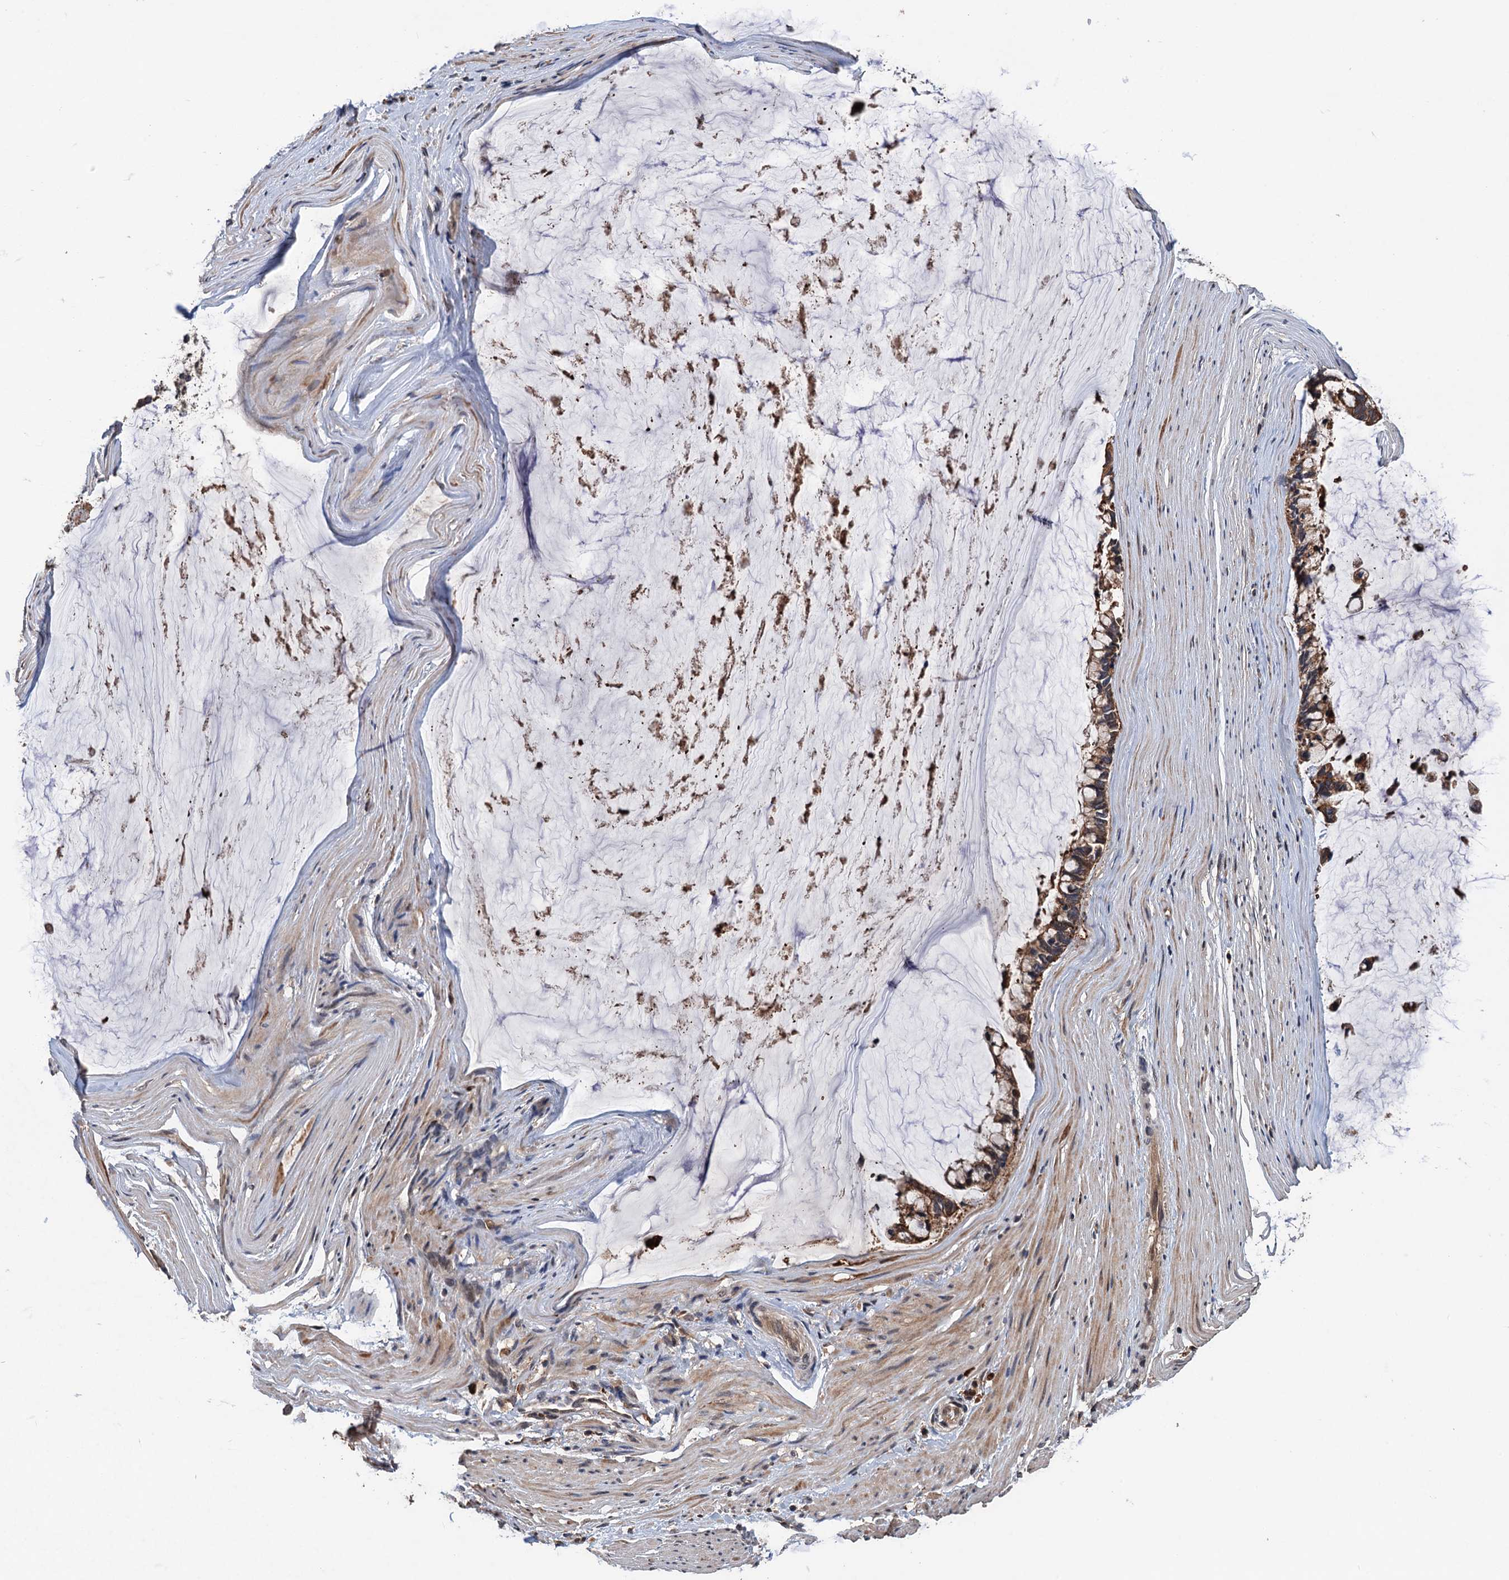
{"staining": {"intensity": "moderate", "quantity": ">75%", "location": "cytoplasmic/membranous"}, "tissue": "ovarian cancer", "cell_type": "Tumor cells", "image_type": "cancer", "snomed": [{"axis": "morphology", "description": "Cystadenocarcinoma, mucinous, NOS"}, {"axis": "topography", "description": "Ovary"}], "caption": "IHC (DAB) staining of ovarian mucinous cystadenocarcinoma displays moderate cytoplasmic/membranous protein expression in about >75% of tumor cells.", "gene": "ZNF438", "patient": {"sex": "female", "age": 39}}